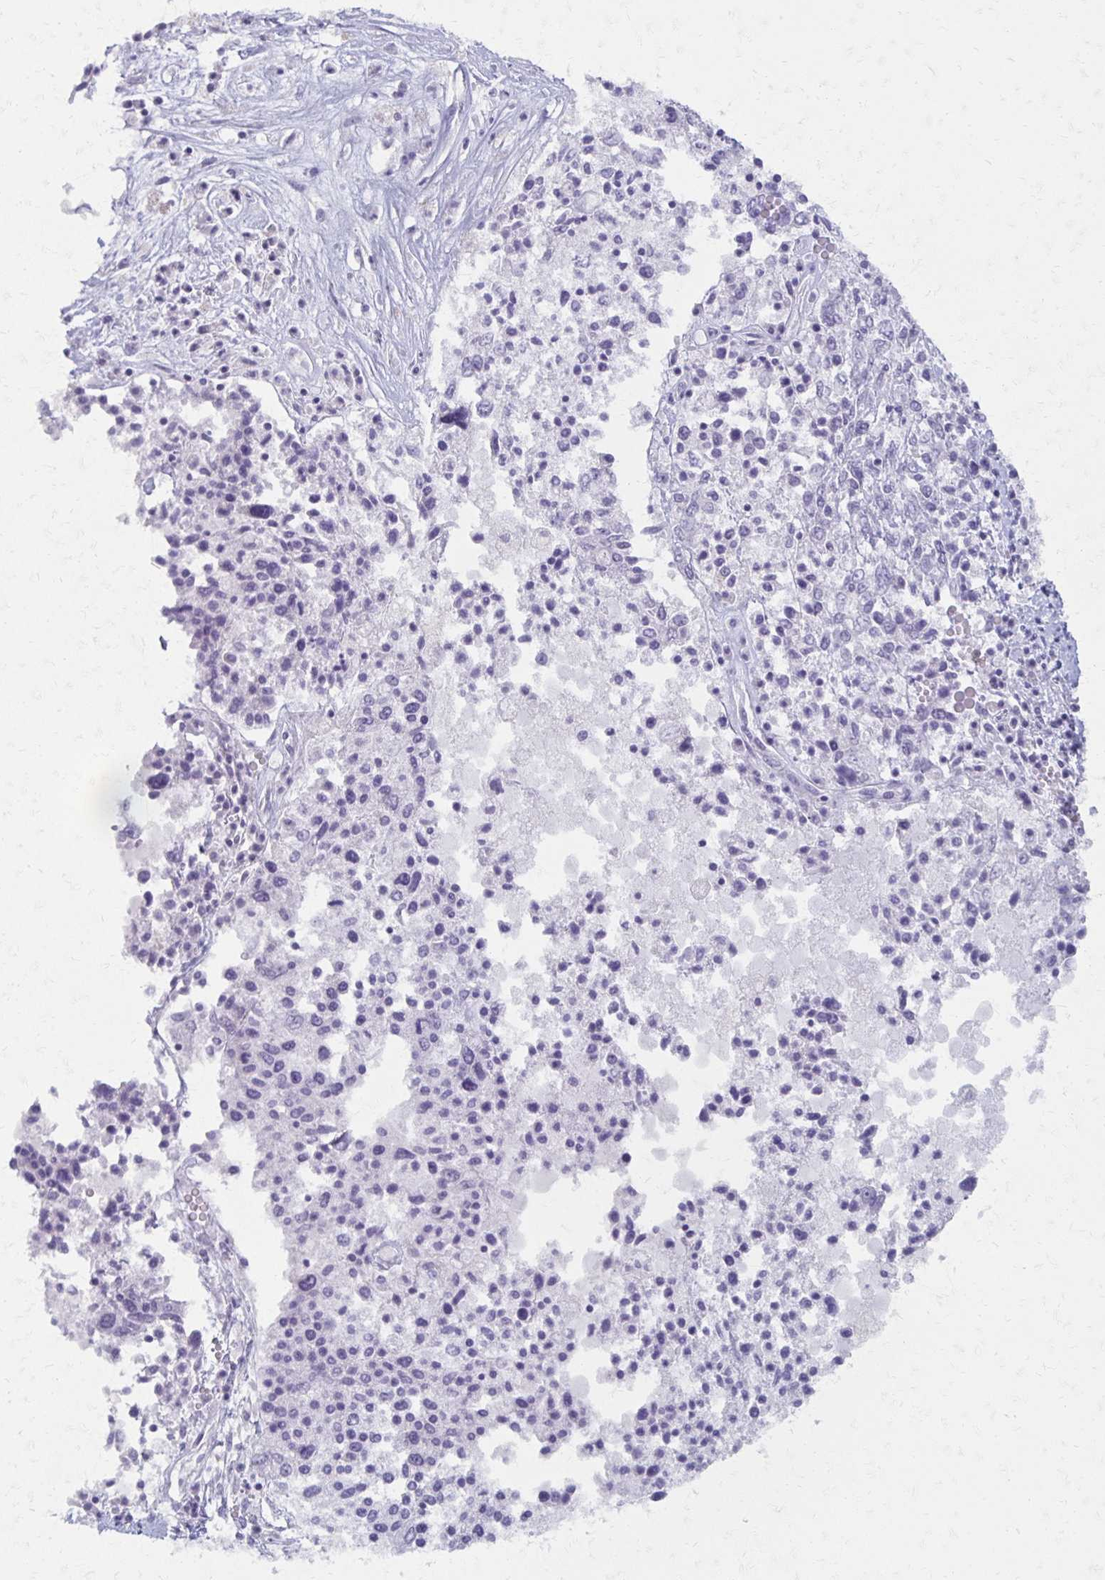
{"staining": {"intensity": "negative", "quantity": "none", "location": "none"}, "tissue": "ovarian cancer", "cell_type": "Tumor cells", "image_type": "cancer", "snomed": [{"axis": "morphology", "description": "Carcinoma, endometroid"}, {"axis": "topography", "description": "Ovary"}], "caption": "Tumor cells are negative for protein expression in human ovarian endometroid carcinoma.", "gene": "MORC4", "patient": {"sex": "female", "age": 62}}